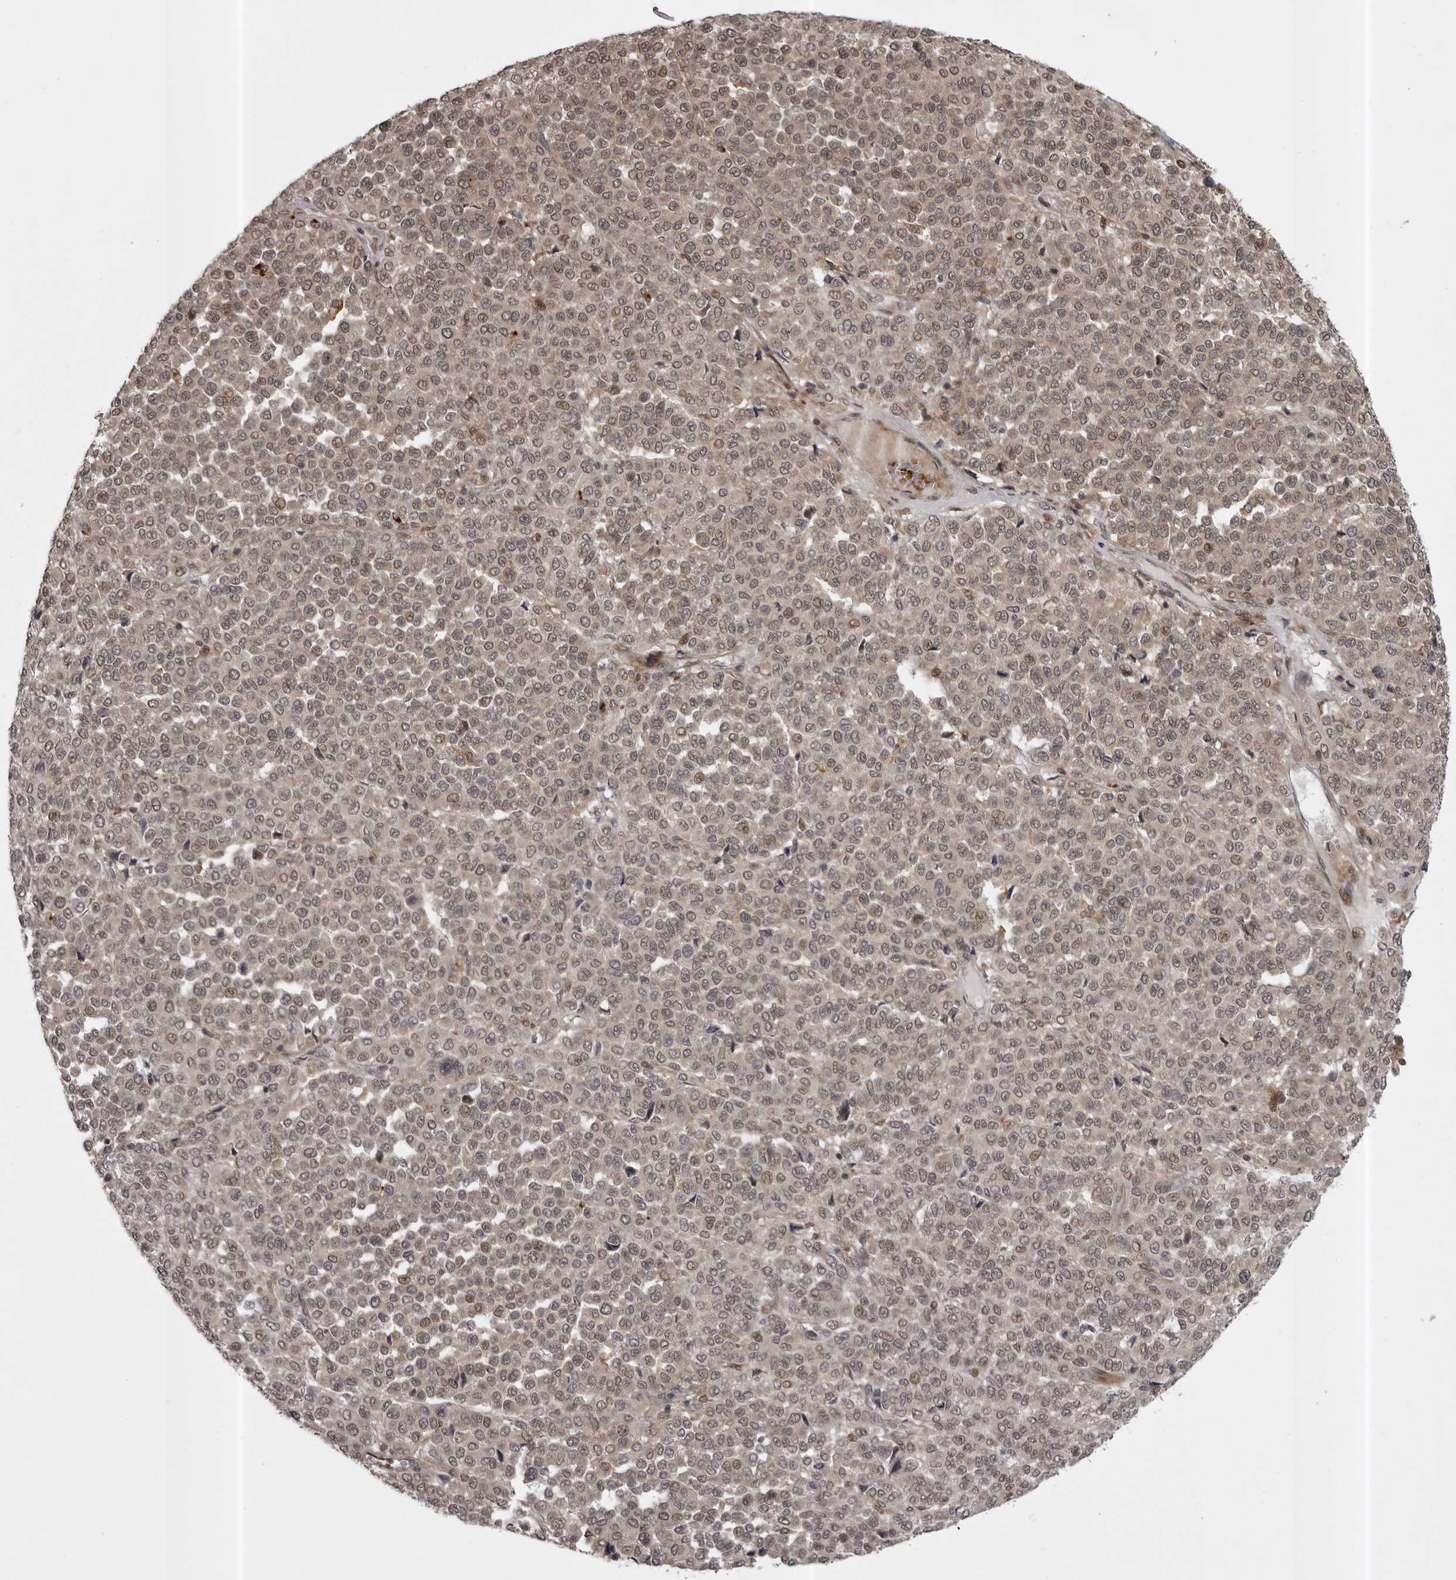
{"staining": {"intensity": "weak", "quantity": "25%-75%", "location": "cytoplasmic/membranous,nuclear"}, "tissue": "melanoma", "cell_type": "Tumor cells", "image_type": "cancer", "snomed": [{"axis": "morphology", "description": "Malignant melanoma, Metastatic site"}, {"axis": "topography", "description": "Pancreas"}], "caption": "A brown stain labels weak cytoplasmic/membranous and nuclear staining of a protein in malignant melanoma (metastatic site) tumor cells. (Stains: DAB (3,3'-diaminobenzidine) in brown, nuclei in blue, Microscopy: brightfield microscopy at high magnification).", "gene": "SNX16", "patient": {"sex": "female", "age": 30}}